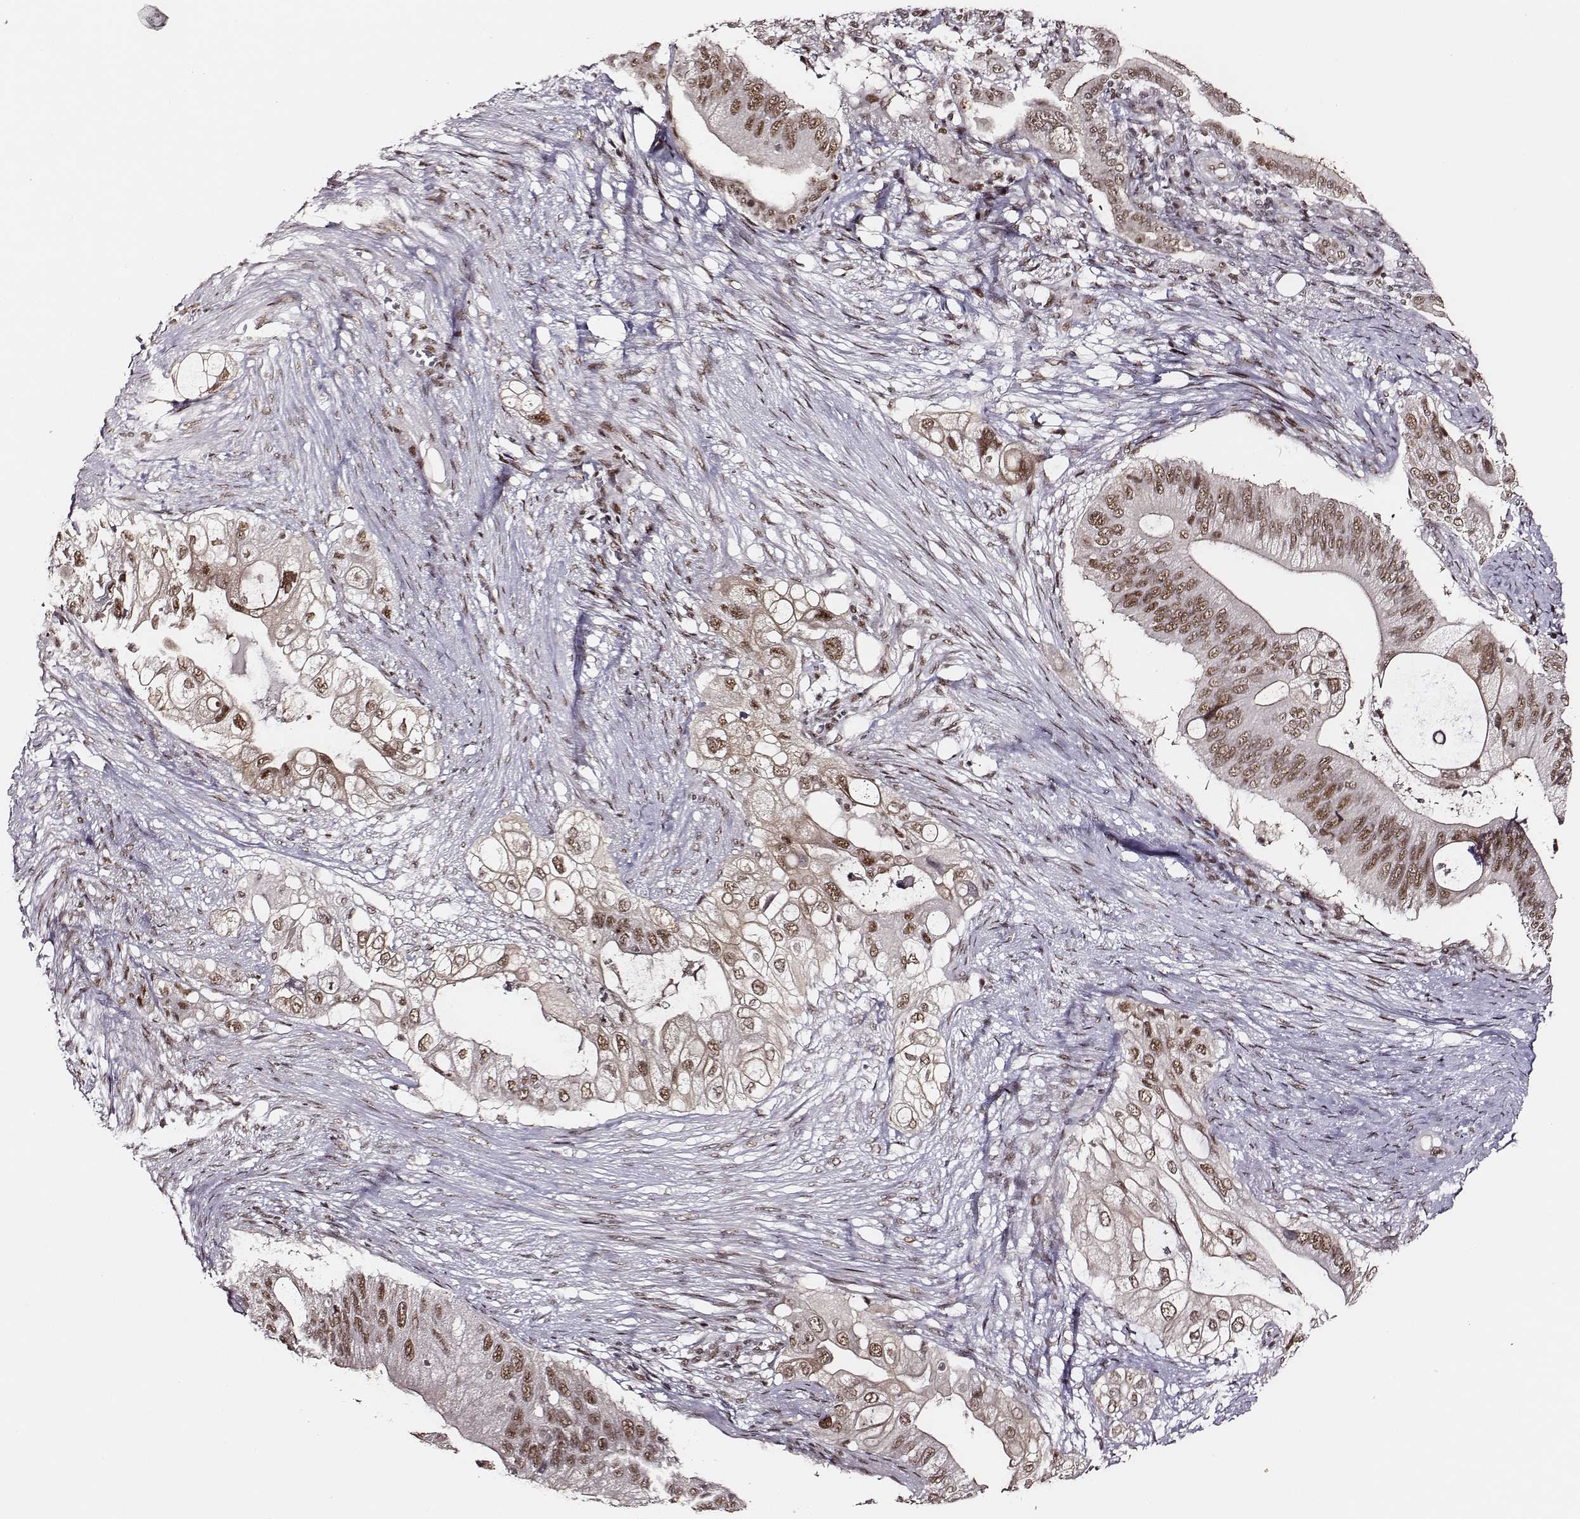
{"staining": {"intensity": "moderate", "quantity": ">75%", "location": "nuclear"}, "tissue": "pancreatic cancer", "cell_type": "Tumor cells", "image_type": "cancer", "snomed": [{"axis": "morphology", "description": "Adenocarcinoma, NOS"}, {"axis": "topography", "description": "Pancreas"}], "caption": "High-magnification brightfield microscopy of pancreatic cancer (adenocarcinoma) stained with DAB (3,3'-diaminobenzidine) (brown) and counterstained with hematoxylin (blue). tumor cells exhibit moderate nuclear staining is present in approximately>75% of cells. Immunohistochemistry (ihc) stains the protein of interest in brown and the nuclei are stained blue.", "gene": "PPARA", "patient": {"sex": "female", "age": 72}}